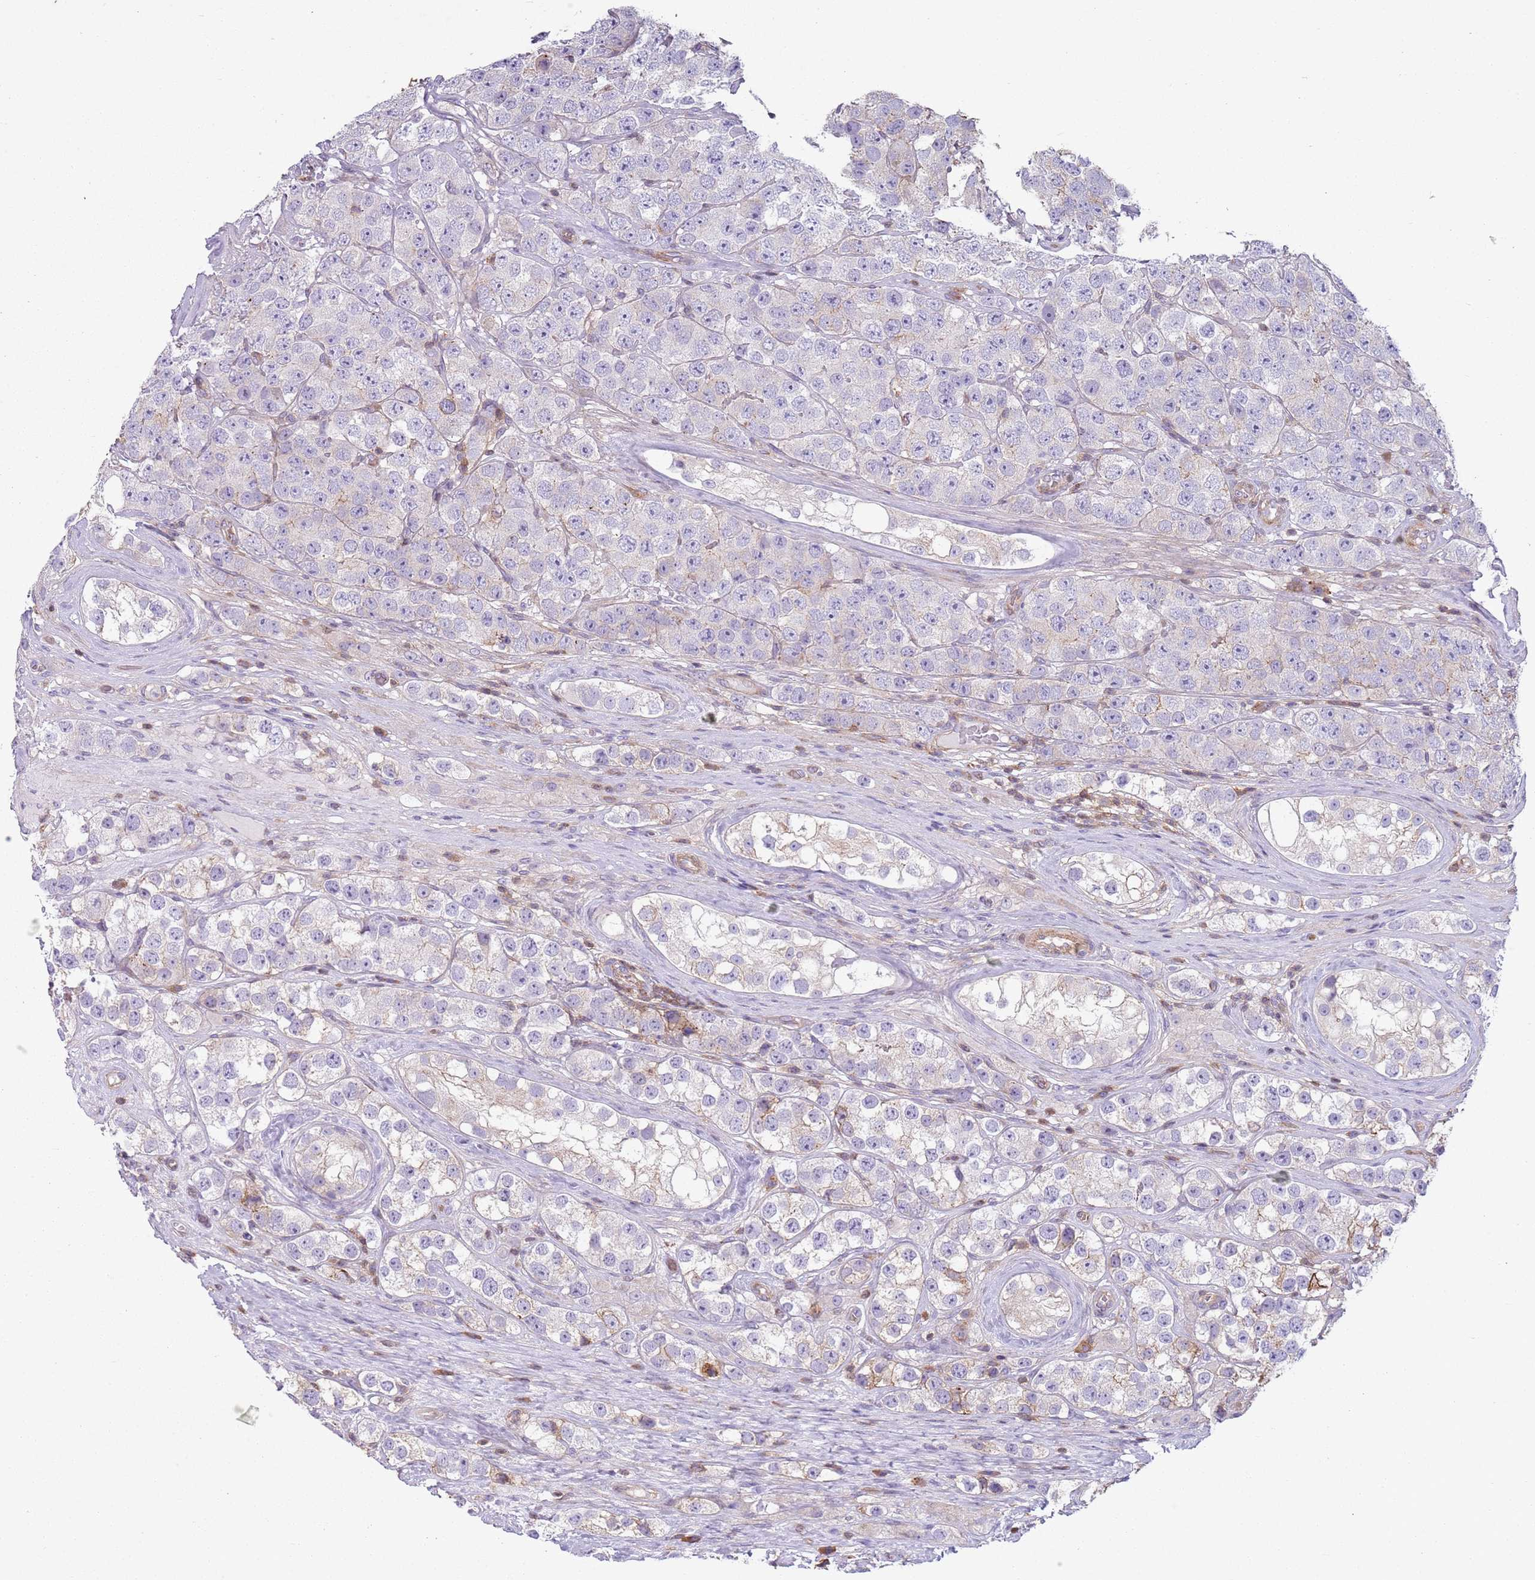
{"staining": {"intensity": "negative", "quantity": "none", "location": "none"}, "tissue": "testis cancer", "cell_type": "Tumor cells", "image_type": "cancer", "snomed": [{"axis": "morphology", "description": "Seminoma, NOS"}, {"axis": "topography", "description": "Testis"}], "caption": "High magnification brightfield microscopy of testis cancer (seminoma) stained with DAB (3,3'-diaminobenzidine) (brown) and counterstained with hematoxylin (blue): tumor cells show no significant staining.", "gene": "GNAI3", "patient": {"sex": "male", "age": 28}}